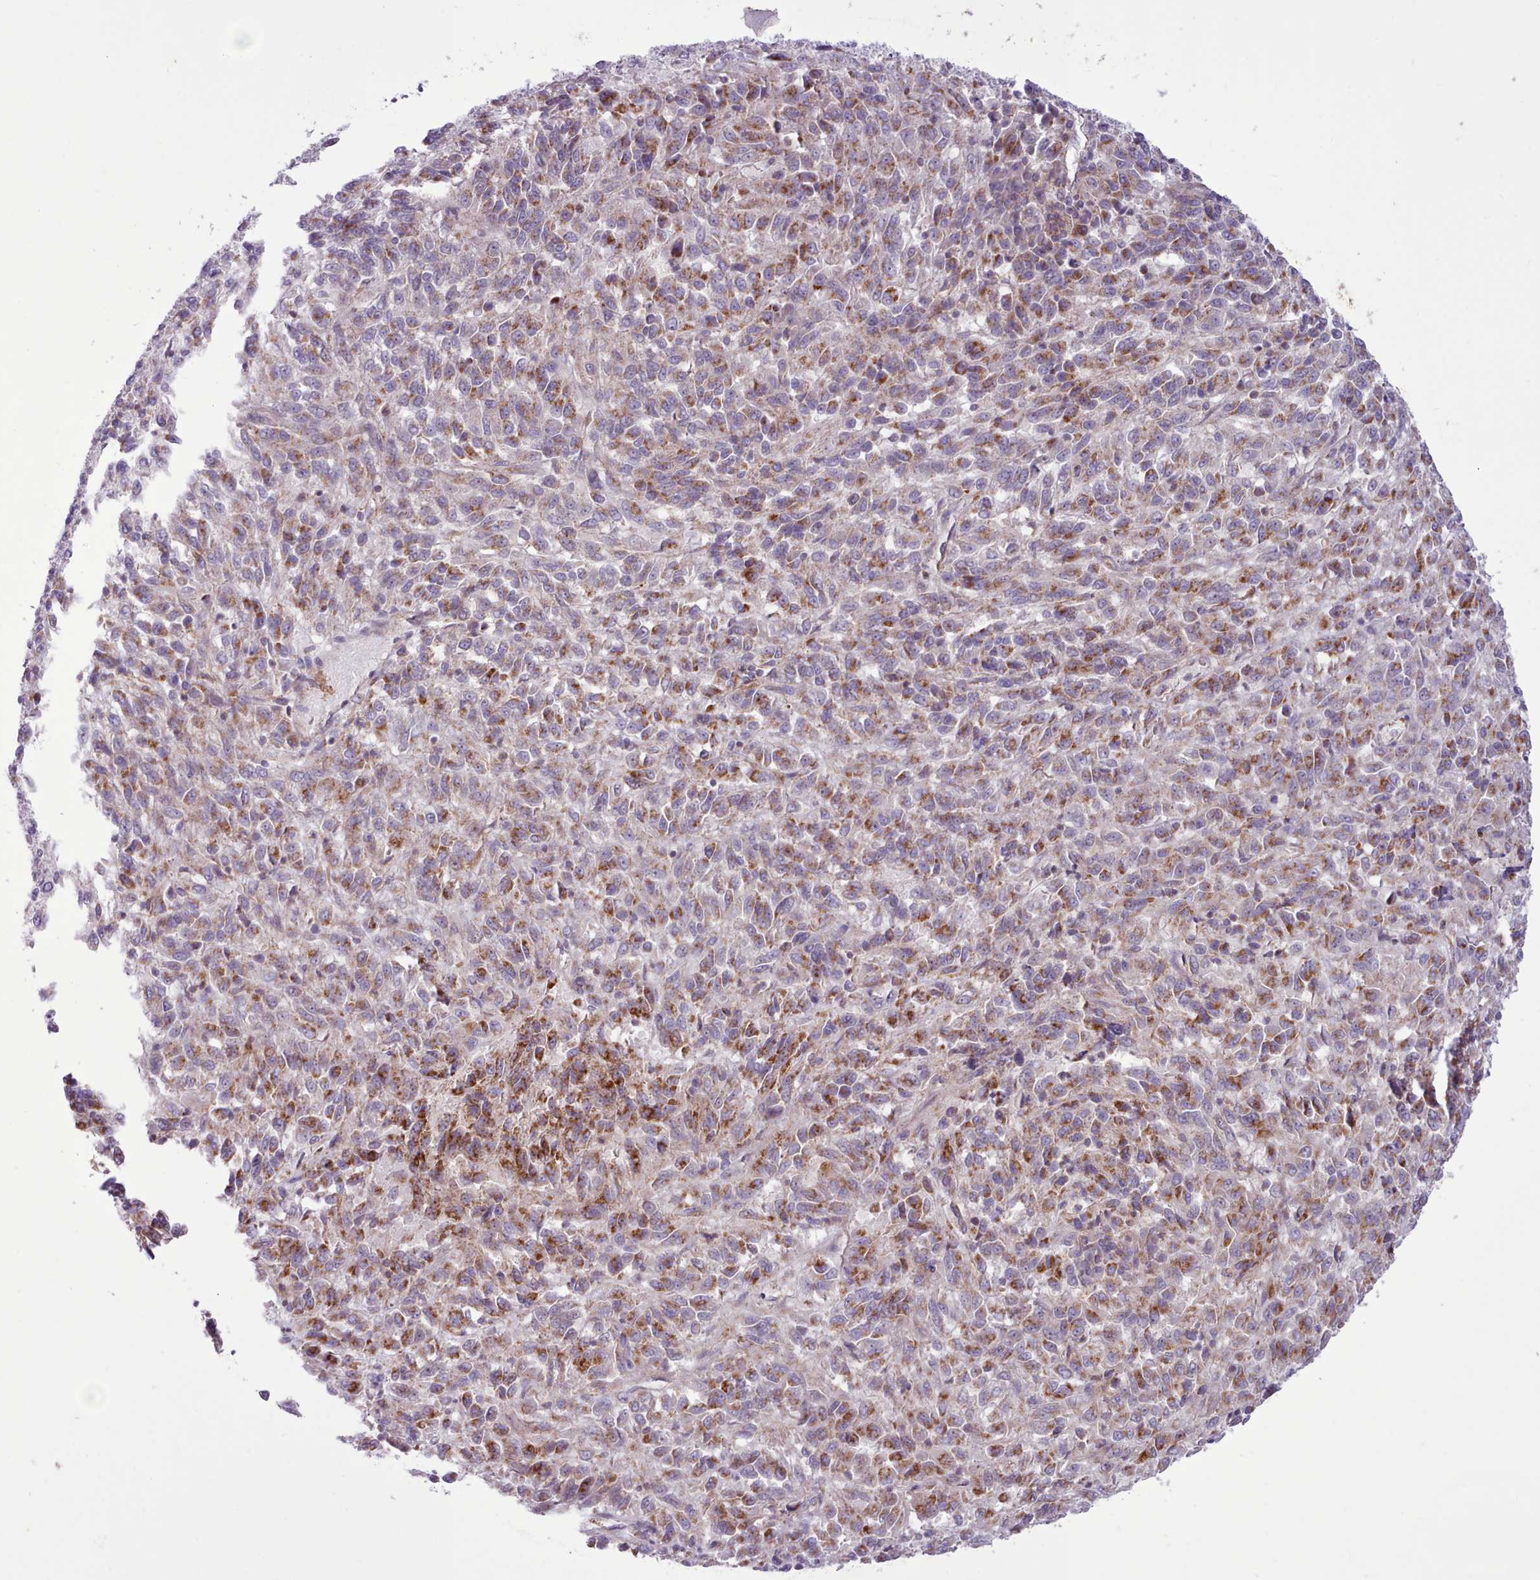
{"staining": {"intensity": "moderate", "quantity": "25%-75%", "location": "cytoplasmic/membranous"}, "tissue": "melanoma", "cell_type": "Tumor cells", "image_type": "cancer", "snomed": [{"axis": "morphology", "description": "Malignant melanoma, Metastatic site"}, {"axis": "topography", "description": "Lung"}], "caption": "This histopathology image shows immunohistochemistry (IHC) staining of melanoma, with medium moderate cytoplasmic/membranous expression in approximately 25%-75% of tumor cells.", "gene": "TENT4B", "patient": {"sex": "male", "age": 64}}